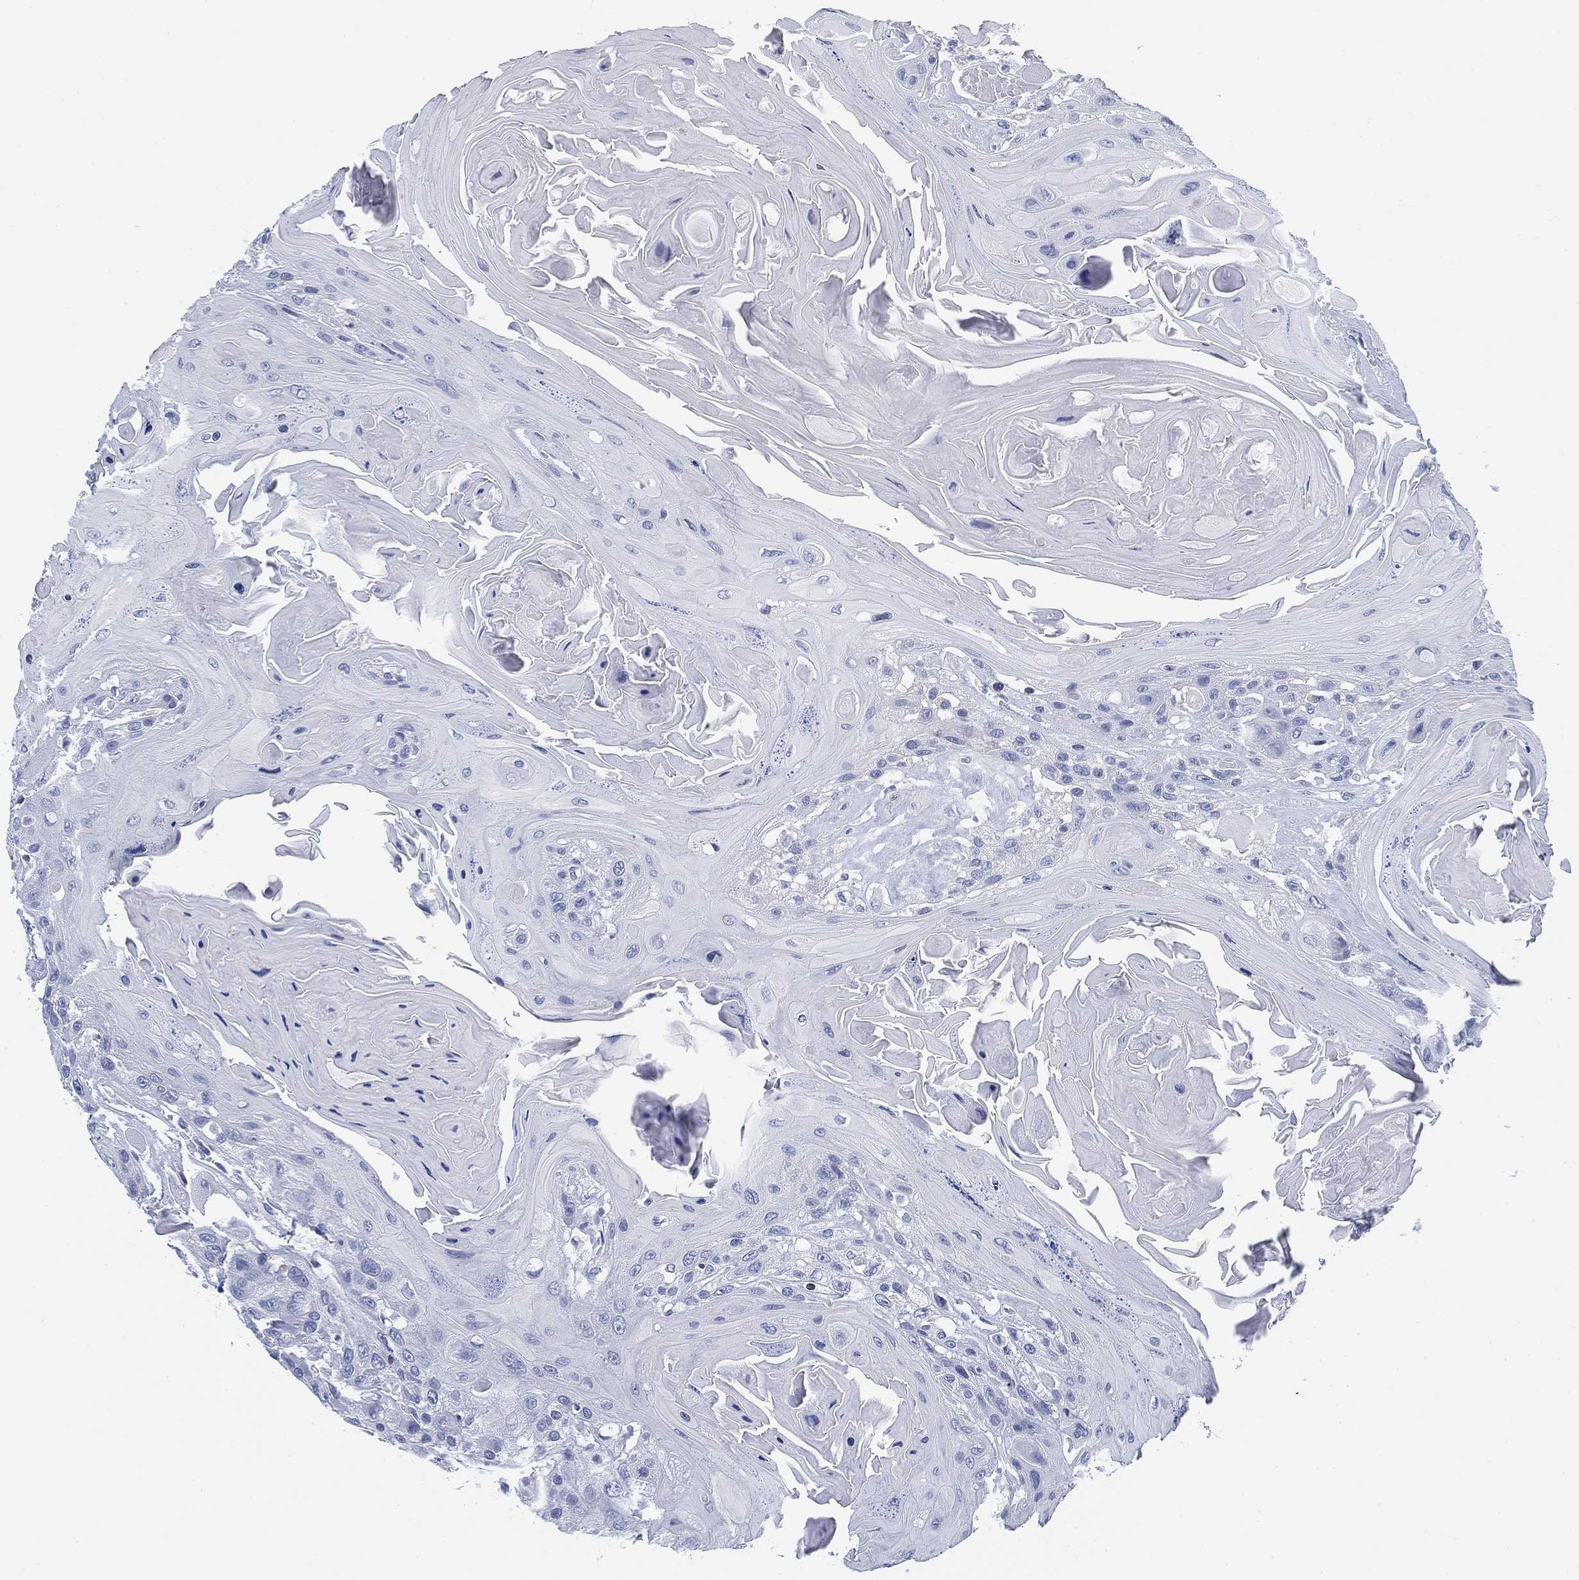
{"staining": {"intensity": "negative", "quantity": "none", "location": "none"}, "tissue": "head and neck cancer", "cell_type": "Tumor cells", "image_type": "cancer", "snomed": [{"axis": "morphology", "description": "Squamous cell carcinoma, NOS"}, {"axis": "topography", "description": "Head-Neck"}], "caption": "Immunohistochemical staining of human squamous cell carcinoma (head and neck) displays no significant expression in tumor cells.", "gene": "FYB1", "patient": {"sex": "female", "age": 59}}